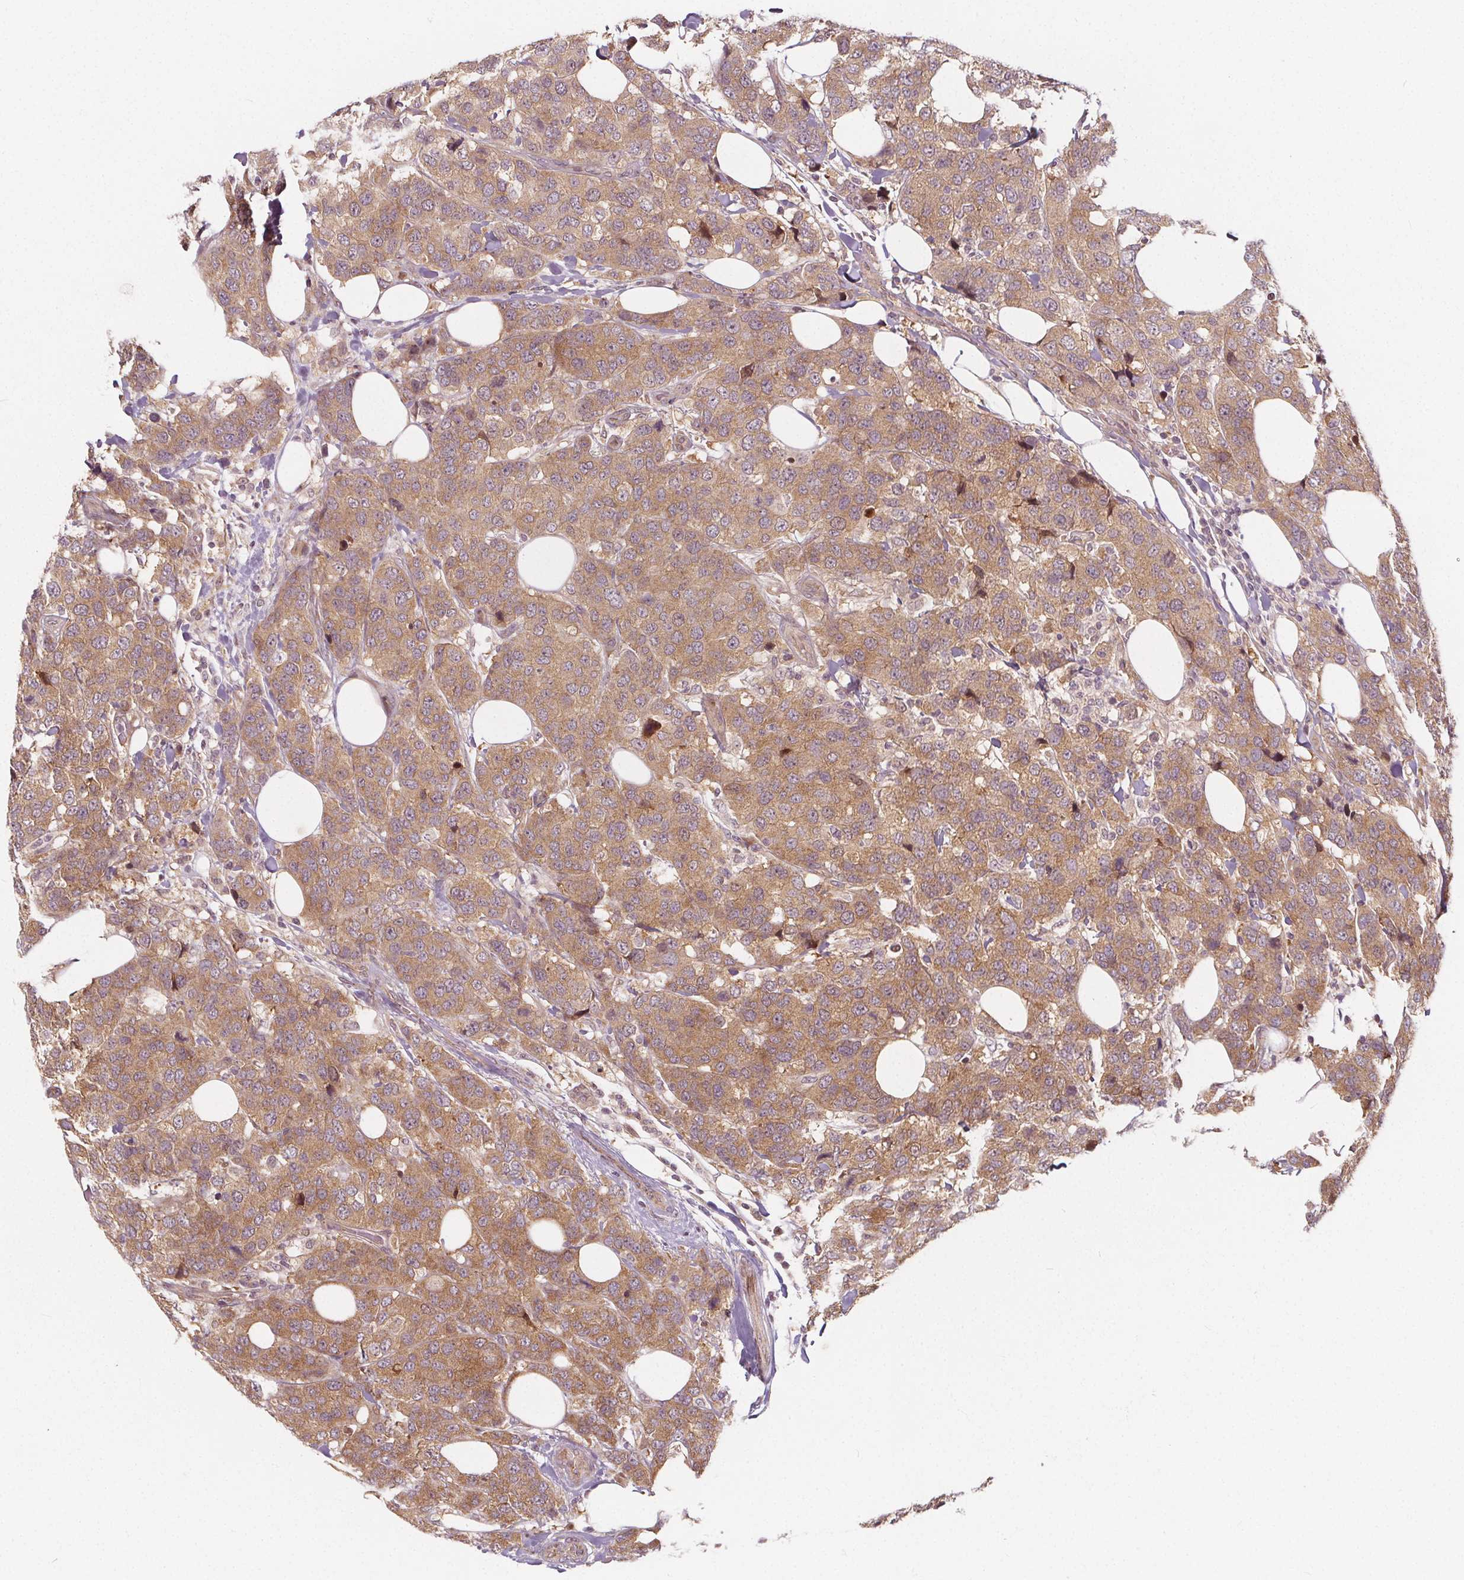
{"staining": {"intensity": "moderate", "quantity": ">75%", "location": "cytoplasmic/membranous"}, "tissue": "breast cancer", "cell_type": "Tumor cells", "image_type": "cancer", "snomed": [{"axis": "morphology", "description": "Lobular carcinoma"}, {"axis": "topography", "description": "Breast"}], "caption": "Protein expression by immunohistochemistry (IHC) shows moderate cytoplasmic/membranous positivity in about >75% of tumor cells in breast cancer (lobular carcinoma). The staining is performed using DAB (3,3'-diaminobenzidine) brown chromogen to label protein expression. The nuclei are counter-stained blue using hematoxylin.", "gene": "AKT1S1", "patient": {"sex": "female", "age": 59}}